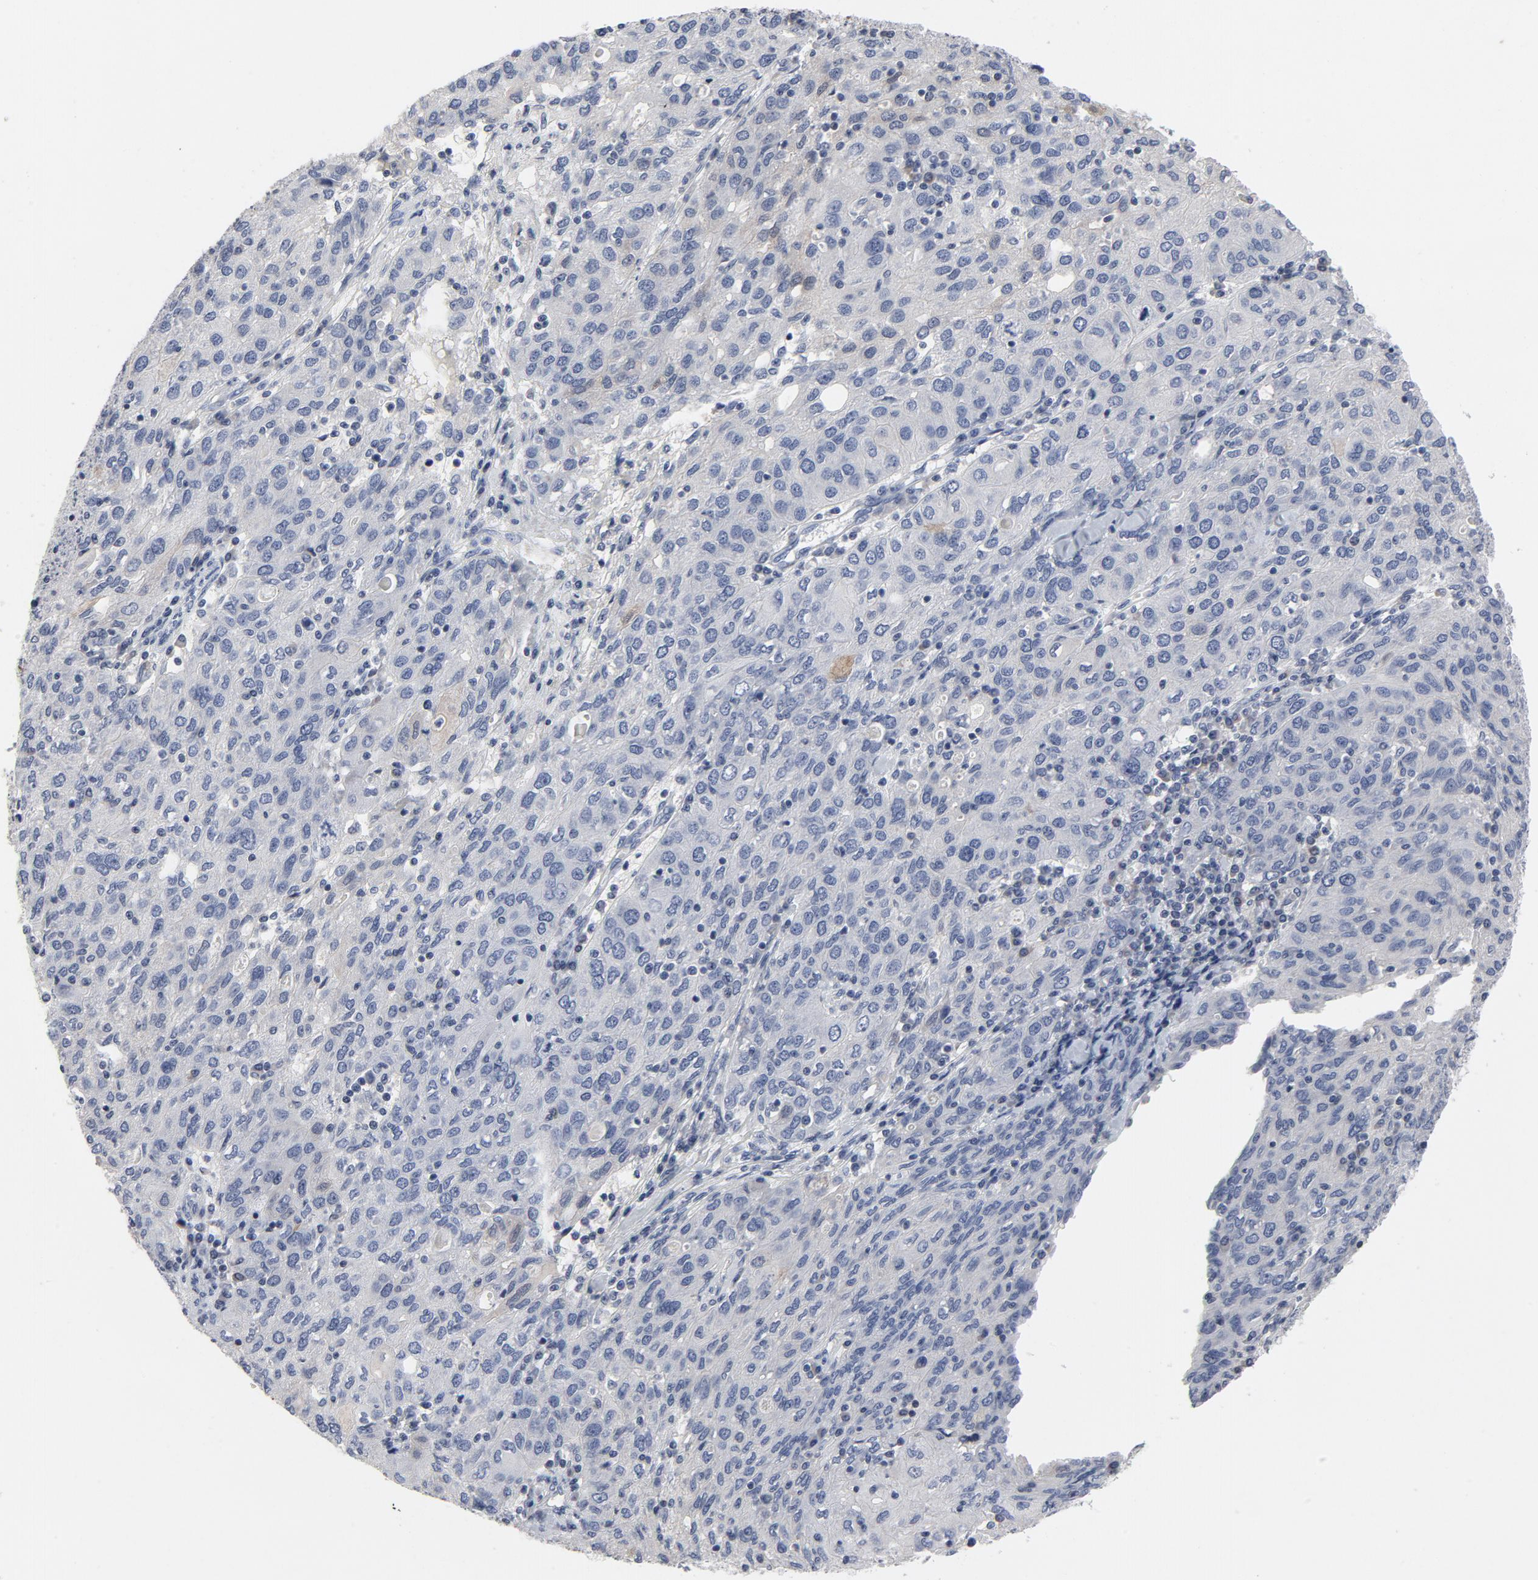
{"staining": {"intensity": "negative", "quantity": "none", "location": "none"}, "tissue": "ovarian cancer", "cell_type": "Tumor cells", "image_type": "cancer", "snomed": [{"axis": "morphology", "description": "Carcinoma, endometroid"}, {"axis": "topography", "description": "Ovary"}], "caption": "The image shows no significant expression in tumor cells of ovarian cancer (endometroid carcinoma).", "gene": "TCL1A", "patient": {"sex": "female", "age": 50}}